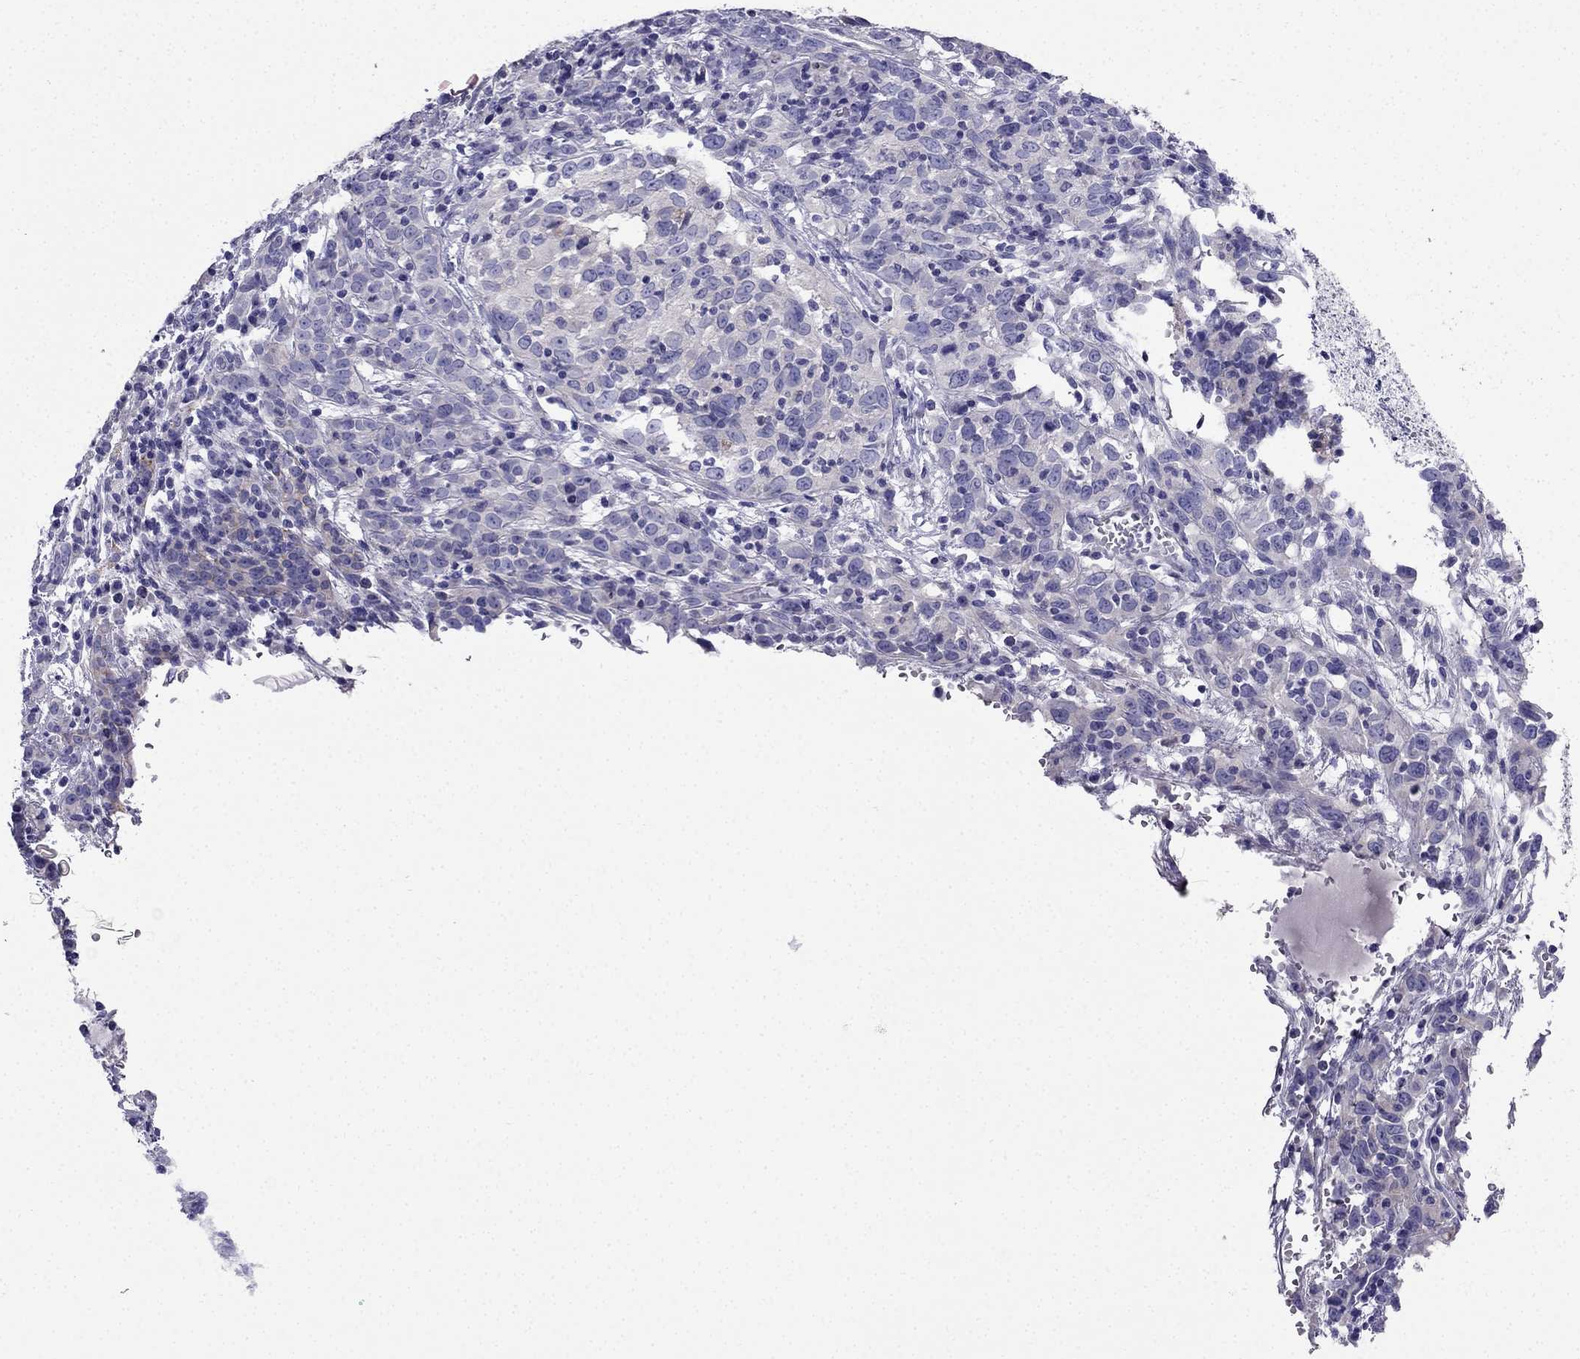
{"staining": {"intensity": "negative", "quantity": "none", "location": "none"}, "tissue": "cervical cancer", "cell_type": "Tumor cells", "image_type": "cancer", "snomed": [{"axis": "morphology", "description": "Adenocarcinoma, NOS"}, {"axis": "topography", "description": "Cervix"}], "caption": "Histopathology image shows no significant protein expression in tumor cells of cervical cancer. The staining was performed using DAB (3,3'-diaminobenzidine) to visualize the protein expression in brown, while the nuclei were stained in blue with hematoxylin (Magnification: 20x).", "gene": "PTH", "patient": {"sex": "female", "age": 40}}